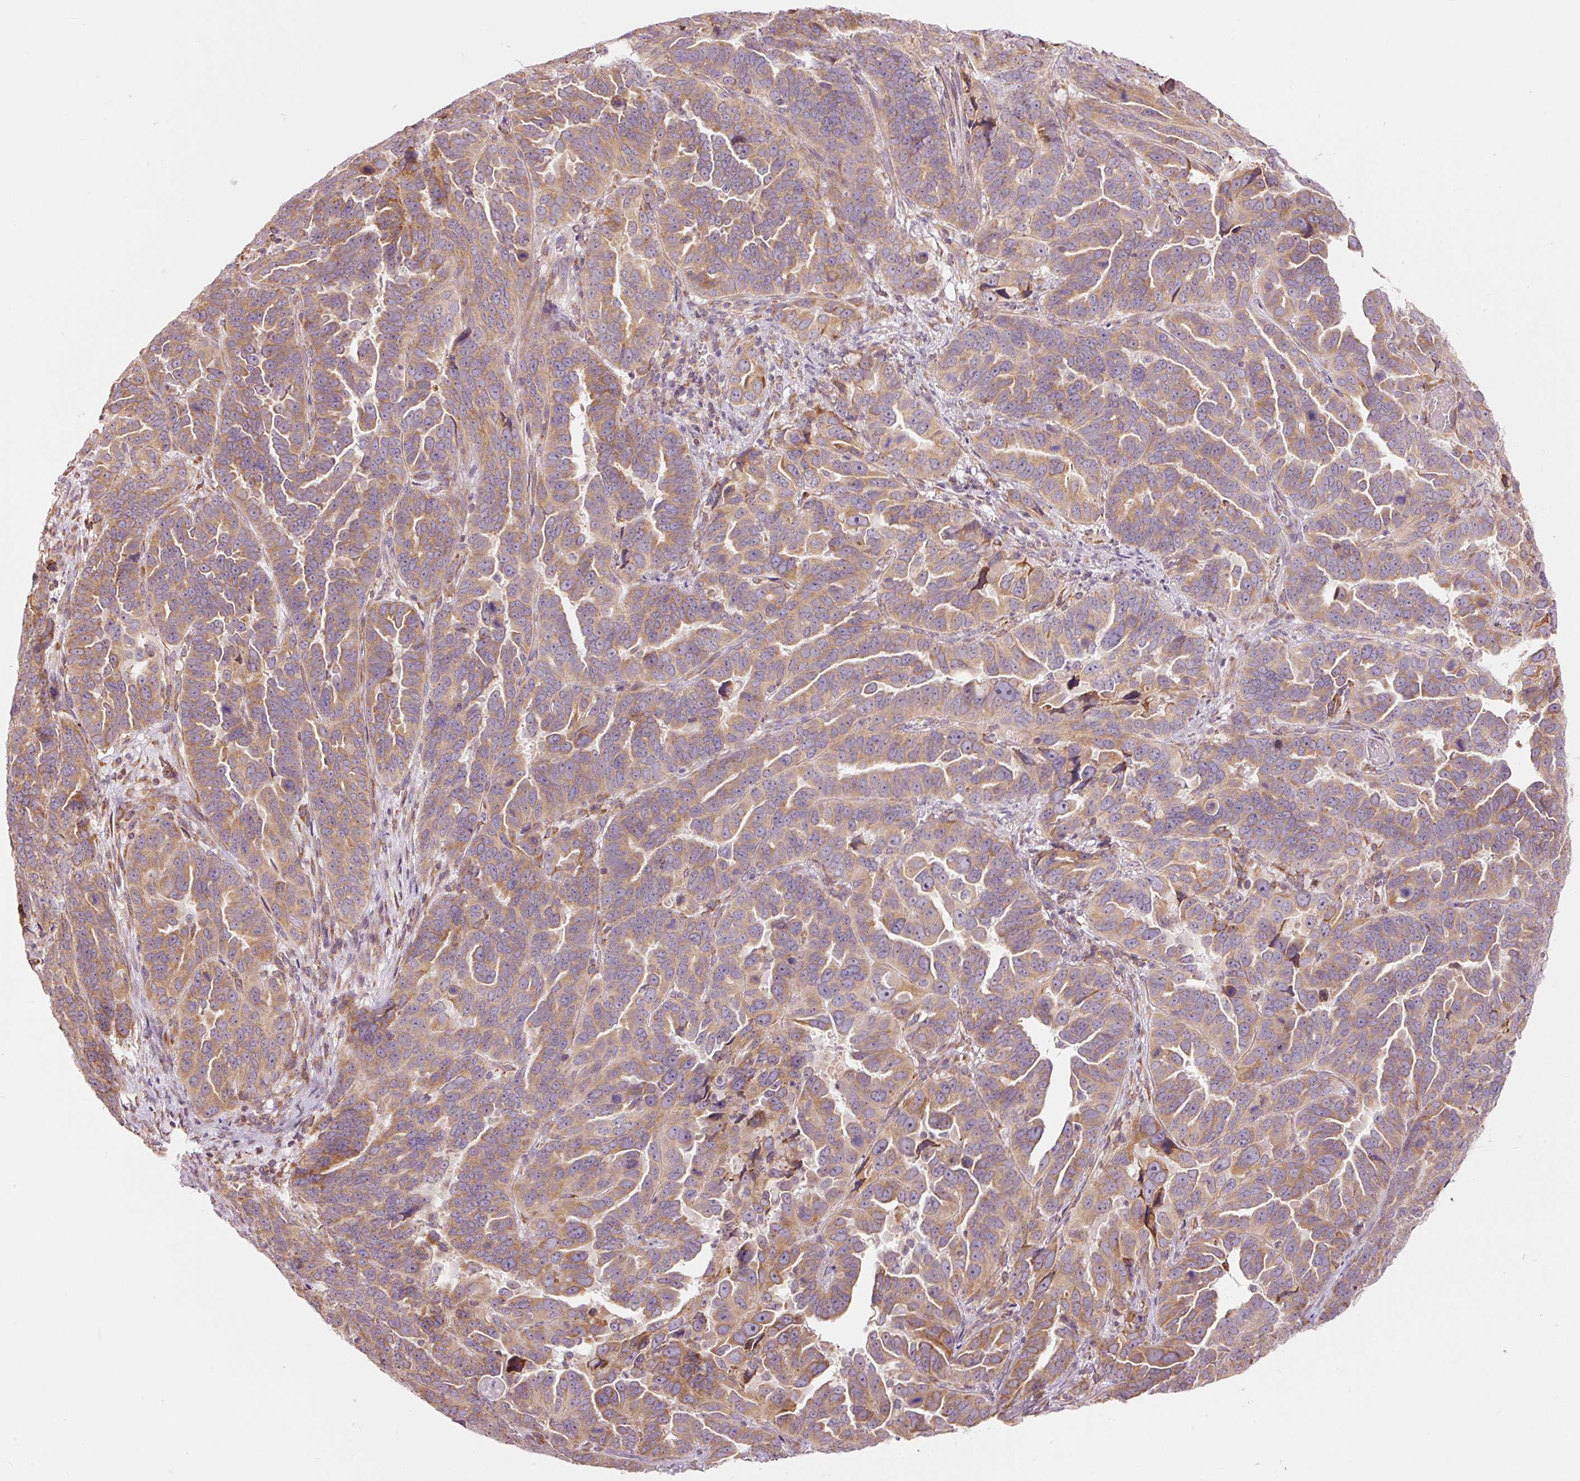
{"staining": {"intensity": "moderate", "quantity": ">75%", "location": "cytoplasmic/membranous"}, "tissue": "endometrial cancer", "cell_type": "Tumor cells", "image_type": "cancer", "snomed": [{"axis": "morphology", "description": "Adenocarcinoma, NOS"}, {"axis": "topography", "description": "Endometrium"}], "caption": "Adenocarcinoma (endometrial) was stained to show a protein in brown. There is medium levels of moderate cytoplasmic/membranous staining in about >75% of tumor cells.", "gene": "SNAPC5", "patient": {"sex": "female", "age": 65}}